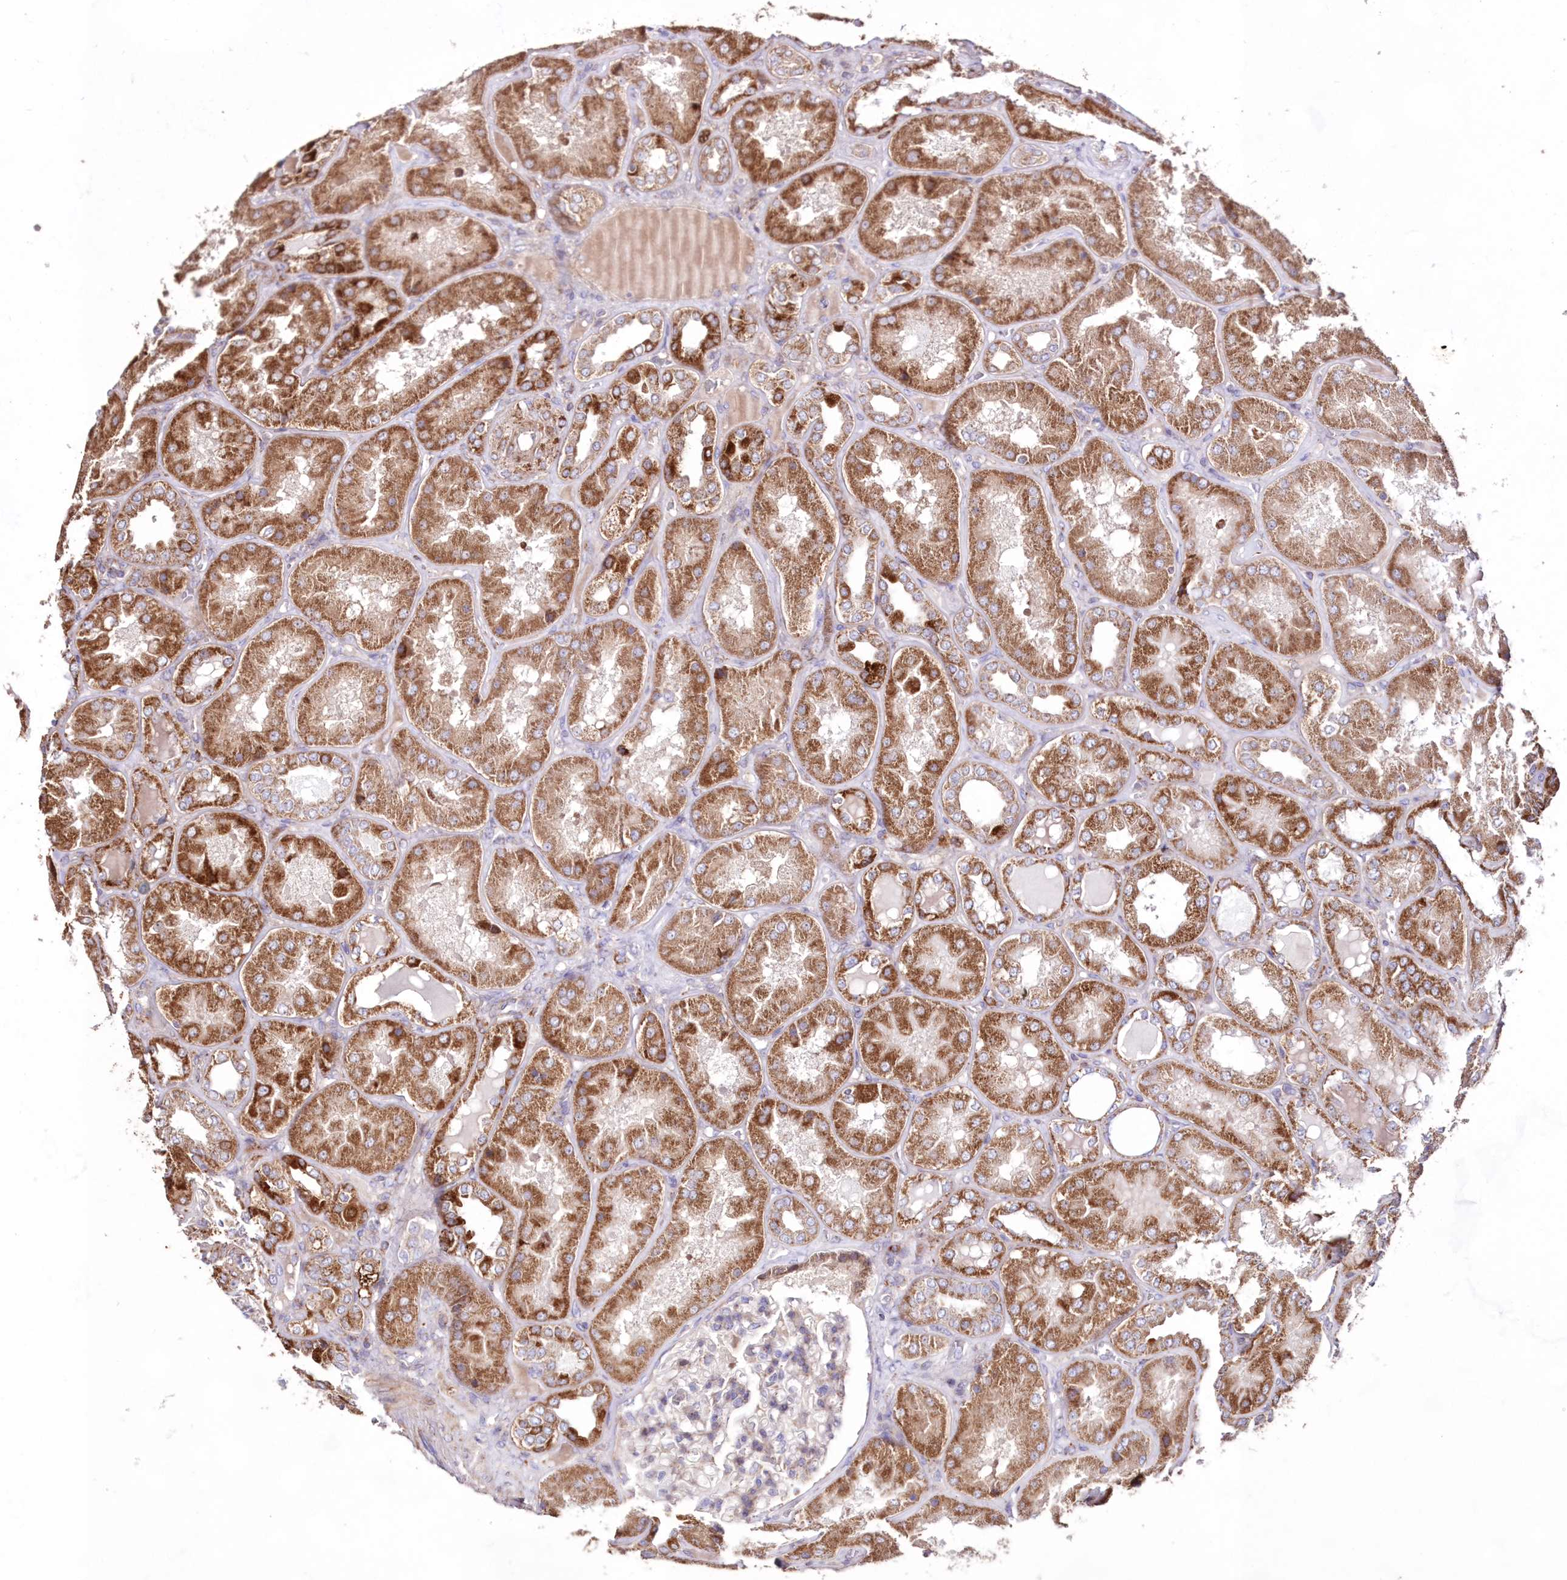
{"staining": {"intensity": "weak", "quantity": "25%-75%", "location": "cytoplasmic/membranous"}, "tissue": "kidney", "cell_type": "Cells in glomeruli", "image_type": "normal", "snomed": [{"axis": "morphology", "description": "Normal tissue, NOS"}, {"axis": "topography", "description": "Kidney"}], "caption": "Immunohistochemistry (IHC) staining of normal kidney, which shows low levels of weak cytoplasmic/membranous expression in approximately 25%-75% of cells in glomeruli indicating weak cytoplasmic/membranous protein staining. The staining was performed using DAB (brown) for protein detection and nuclei were counterstained in hematoxylin (blue).", "gene": "HADHB", "patient": {"sex": "female", "age": 56}}